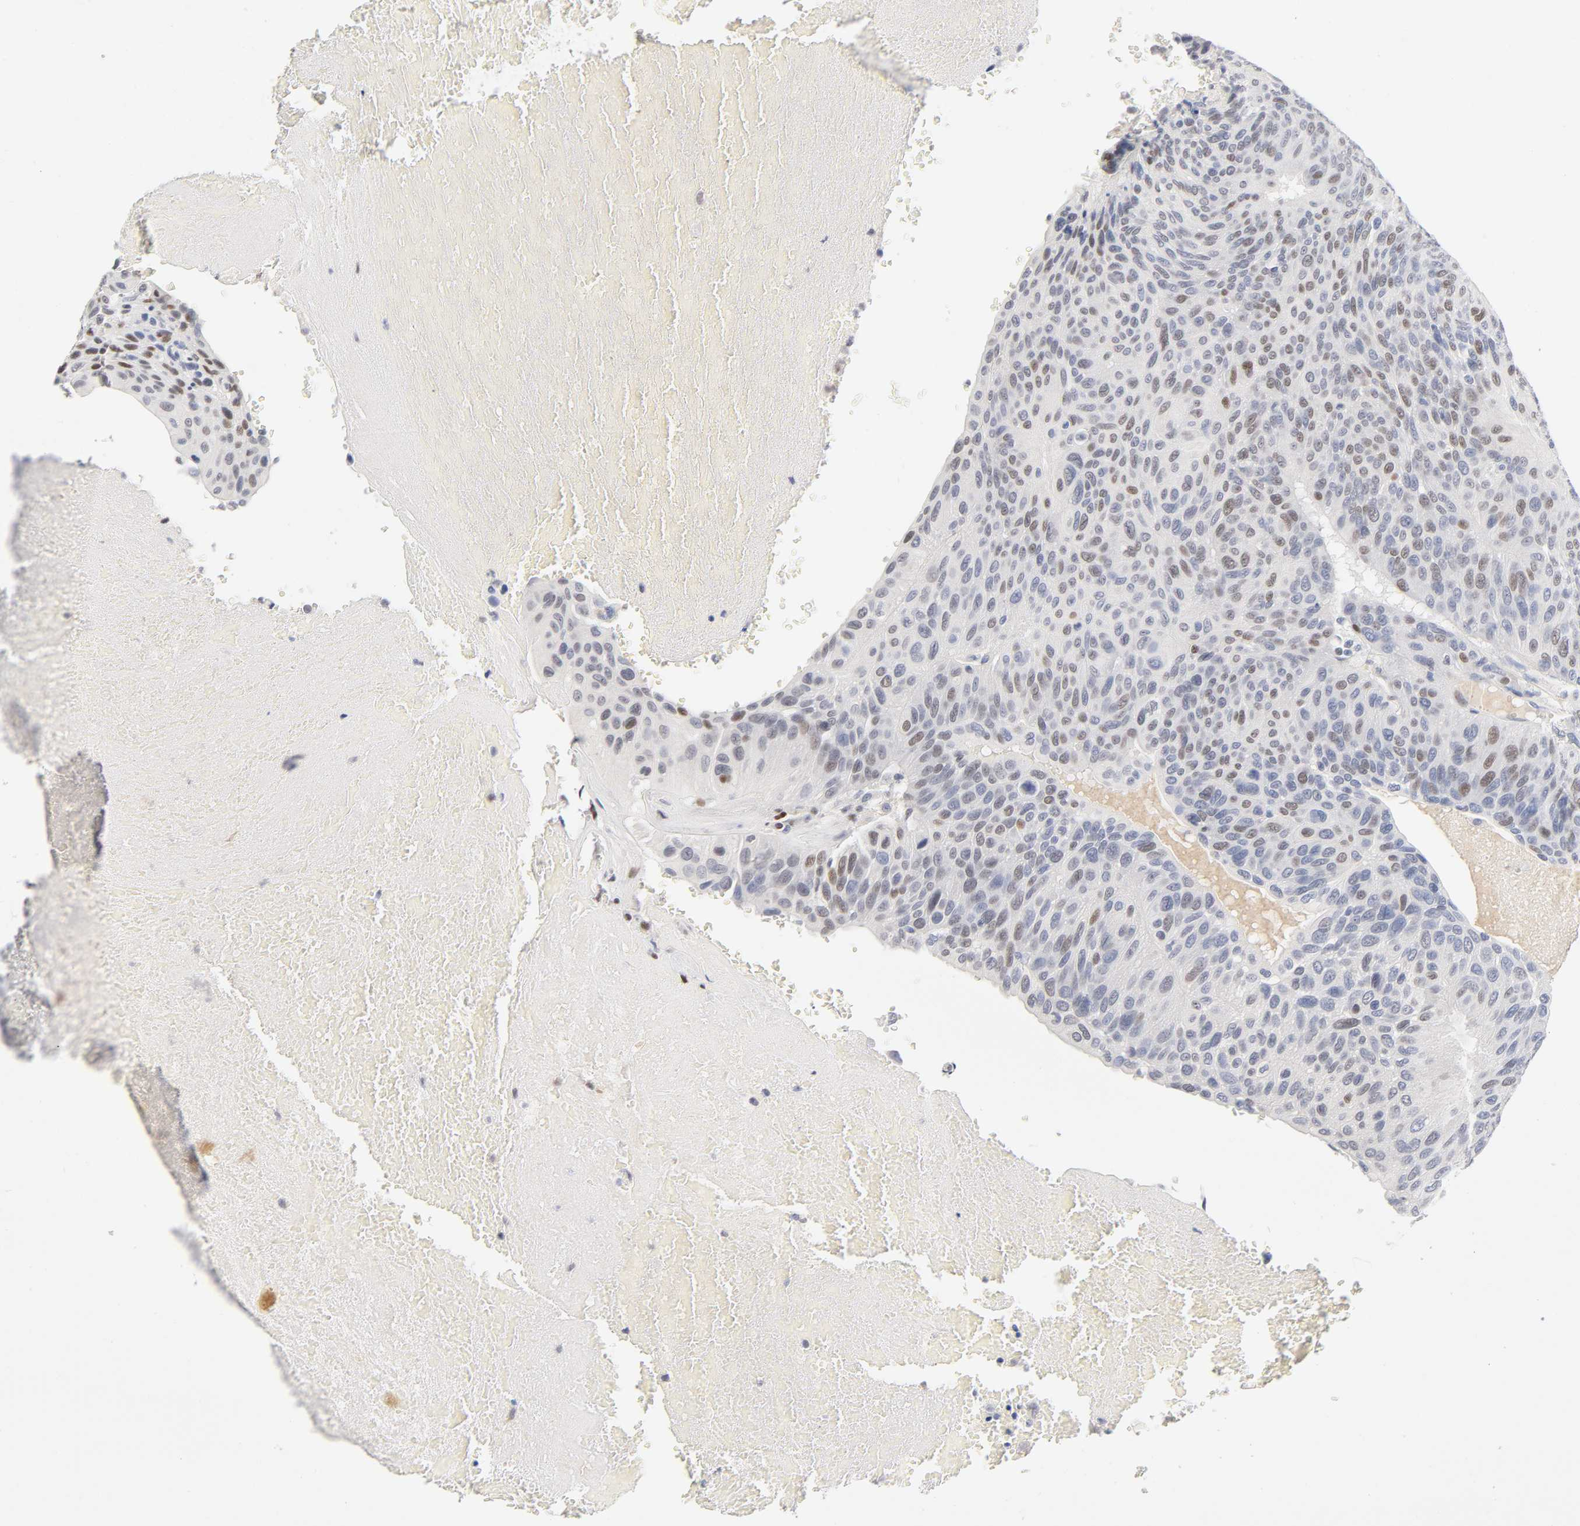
{"staining": {"intensity": "weak", "quantity": "25%-75%", "location": "nuclear"}, "tissue": "urothelial cancer", "cell_type": "Tumor cells", "image_type": "cancer", "snomed": [{"axis": "morphology", "description": "Urothelial carcinoma, High grade"}, {"axis": "topography", "description": "Urinary bladder"}], "caption": "An immunohistochemistry (IHC) histopathology image of tumor tissue is shown. Protein staining in brown shows weak nuclear positivity in urothelial cancer within tumor cells.", "gene": "SP3", "patient": {"sex": "male", "age": 66}}